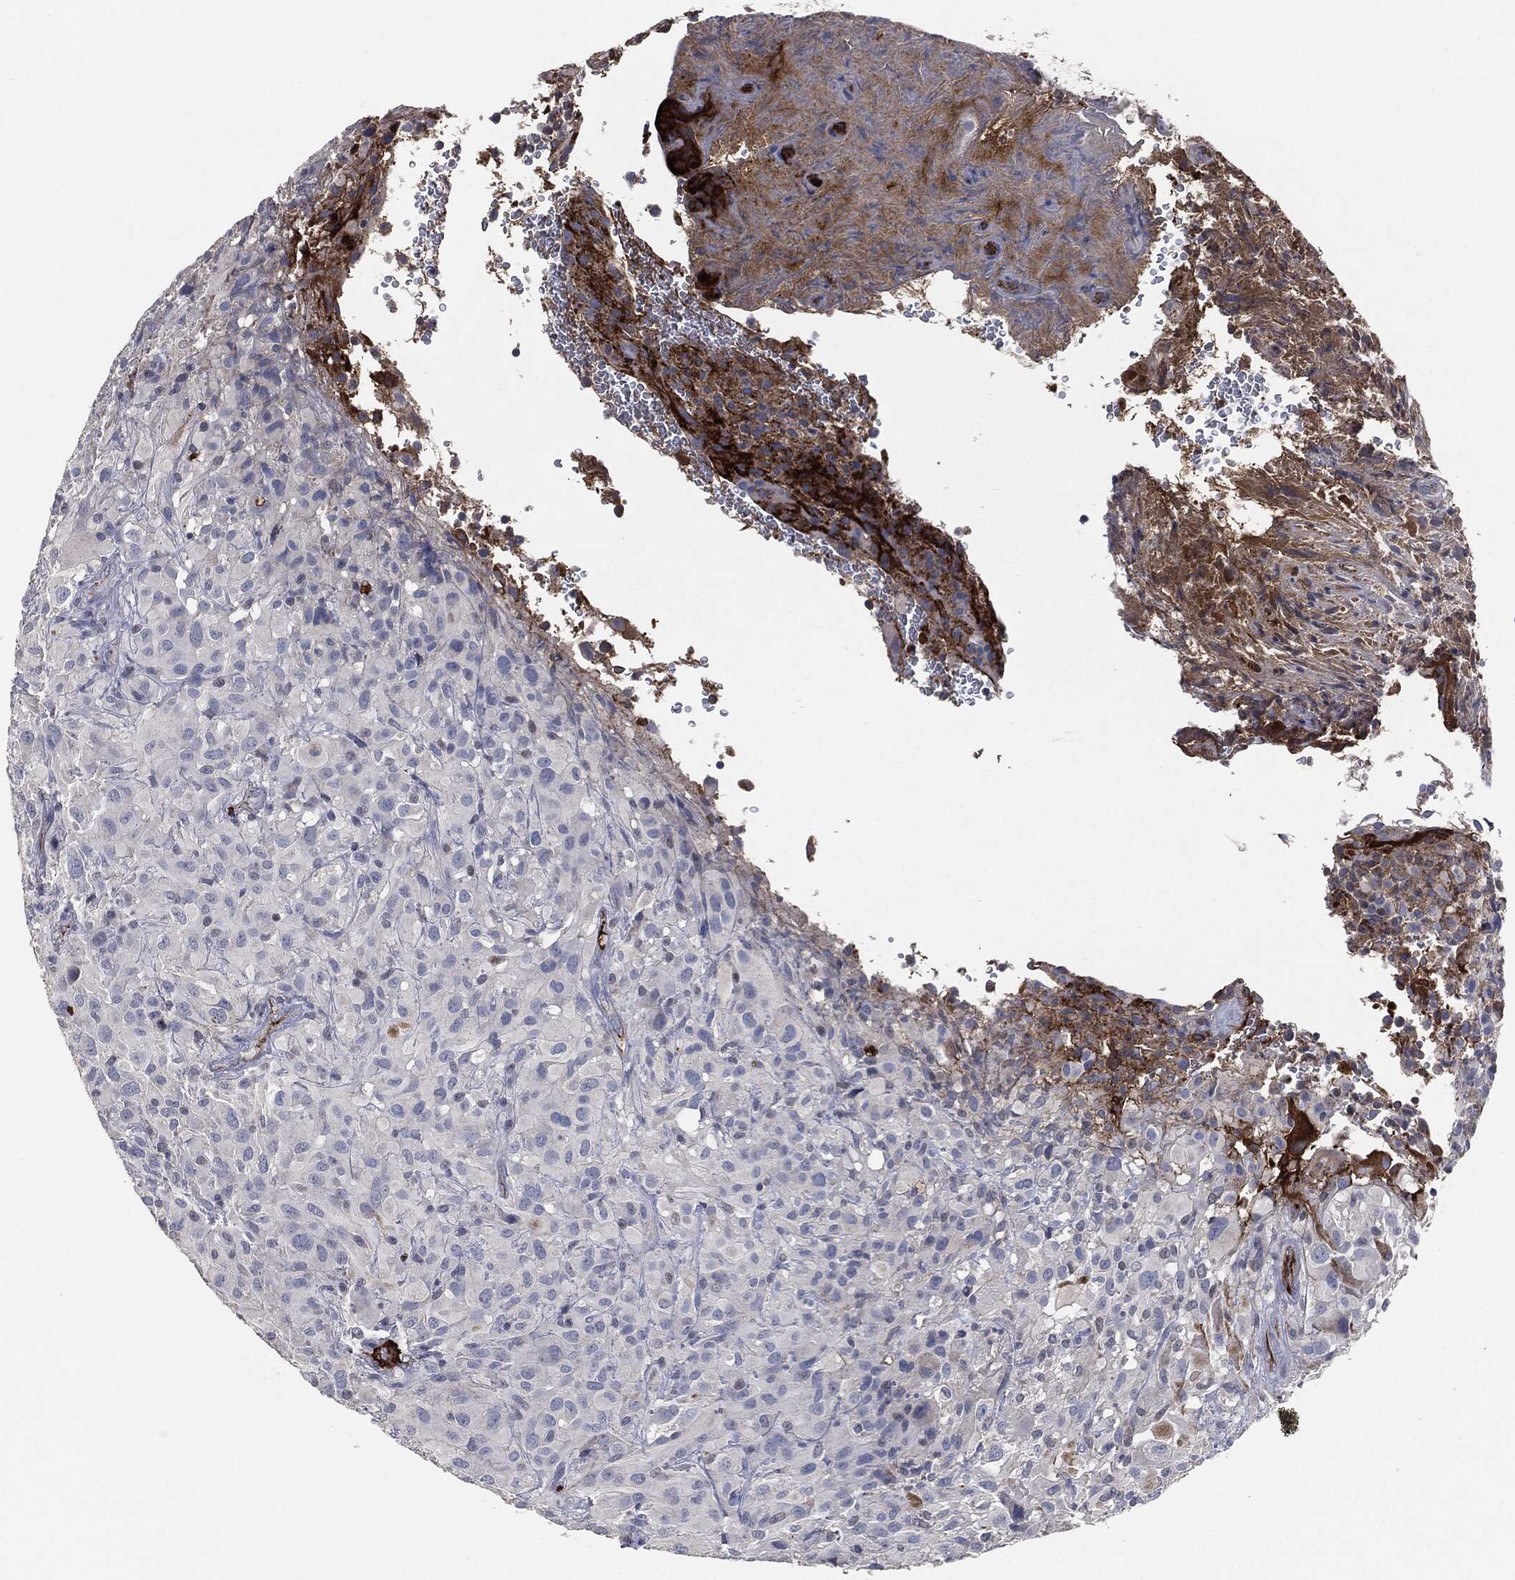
{"staining": {"intensity": "negative", "quantity": "none", "location": "none"}, "tissue": "glioma", "cell_type": "Tumor cells", "image_type": "cancer", "snomed": [{"axis": "morphology", "description": "Glioma, malignant, High grade"}, {"axis": "topography", "description": "Cerebral cortex"}], "caption": "Immunohistochemistry (IHC) of high-grade glioma (malignant) reveals no positivity in tumor cells.", "gene": "APOB", "patient": {"sex": "male", "age": 35}}